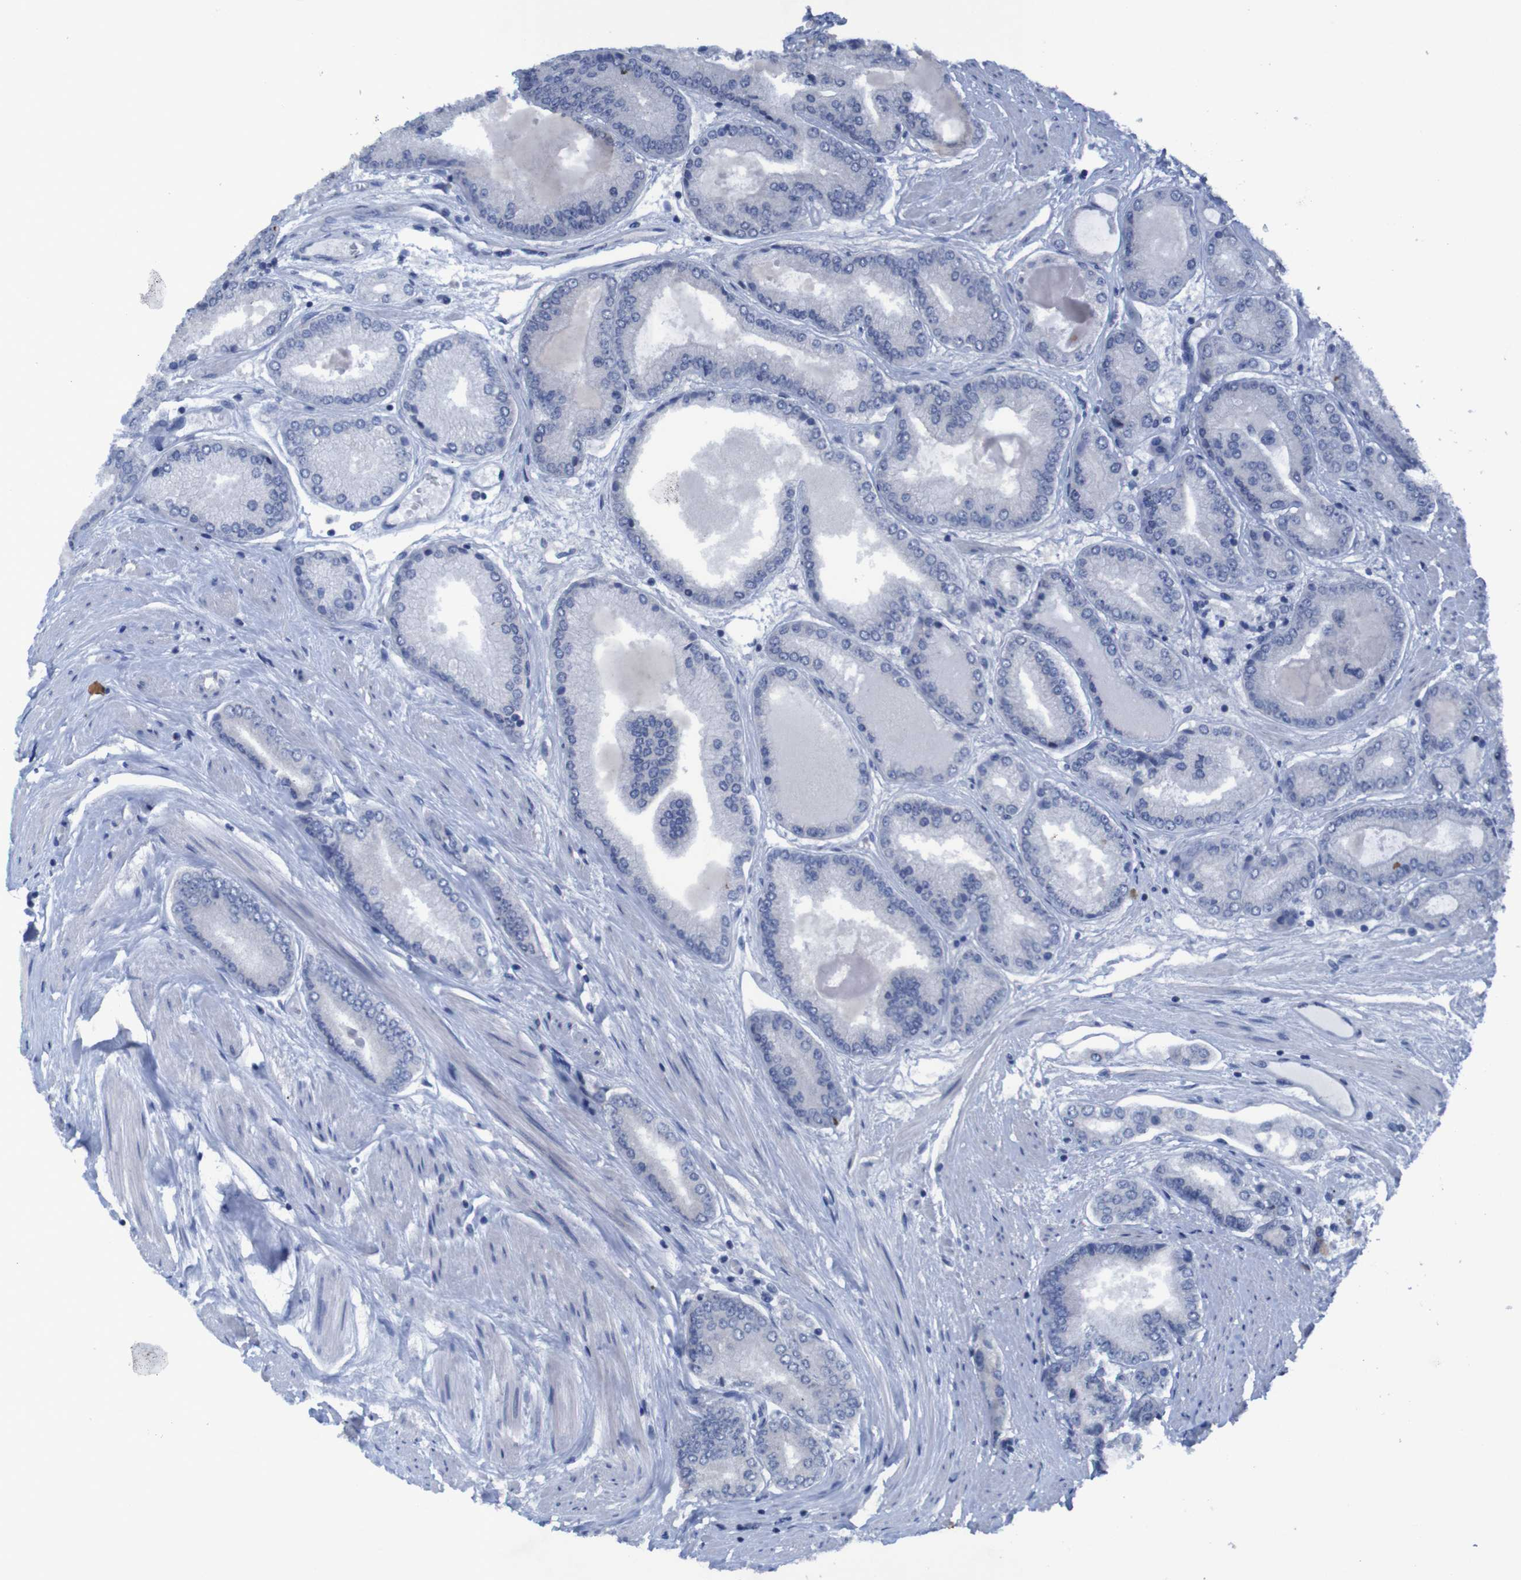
{"staining": {"intensity": "negative", "quantity": "none", "location": "none"}, "tissue": "prostate cancer", "cell_type": "Tumor cells", "image_type": "cancer", "snomed": [{"axis": "morphology", "description": "Adenocarcinoma, High grade"}, {"axis": "topography", "description": "Prostate"}], "caption": "The histopathology image demonstrates no significant expression in tumor cells of prostate adenocarcinoma (high-grade). (Brightfield microscopy of DAB (3,3'-diaminobenzidine) IHC at high magnification).", "gene": "CLDN18", "patient": {"sex": "male", "age": 59}}